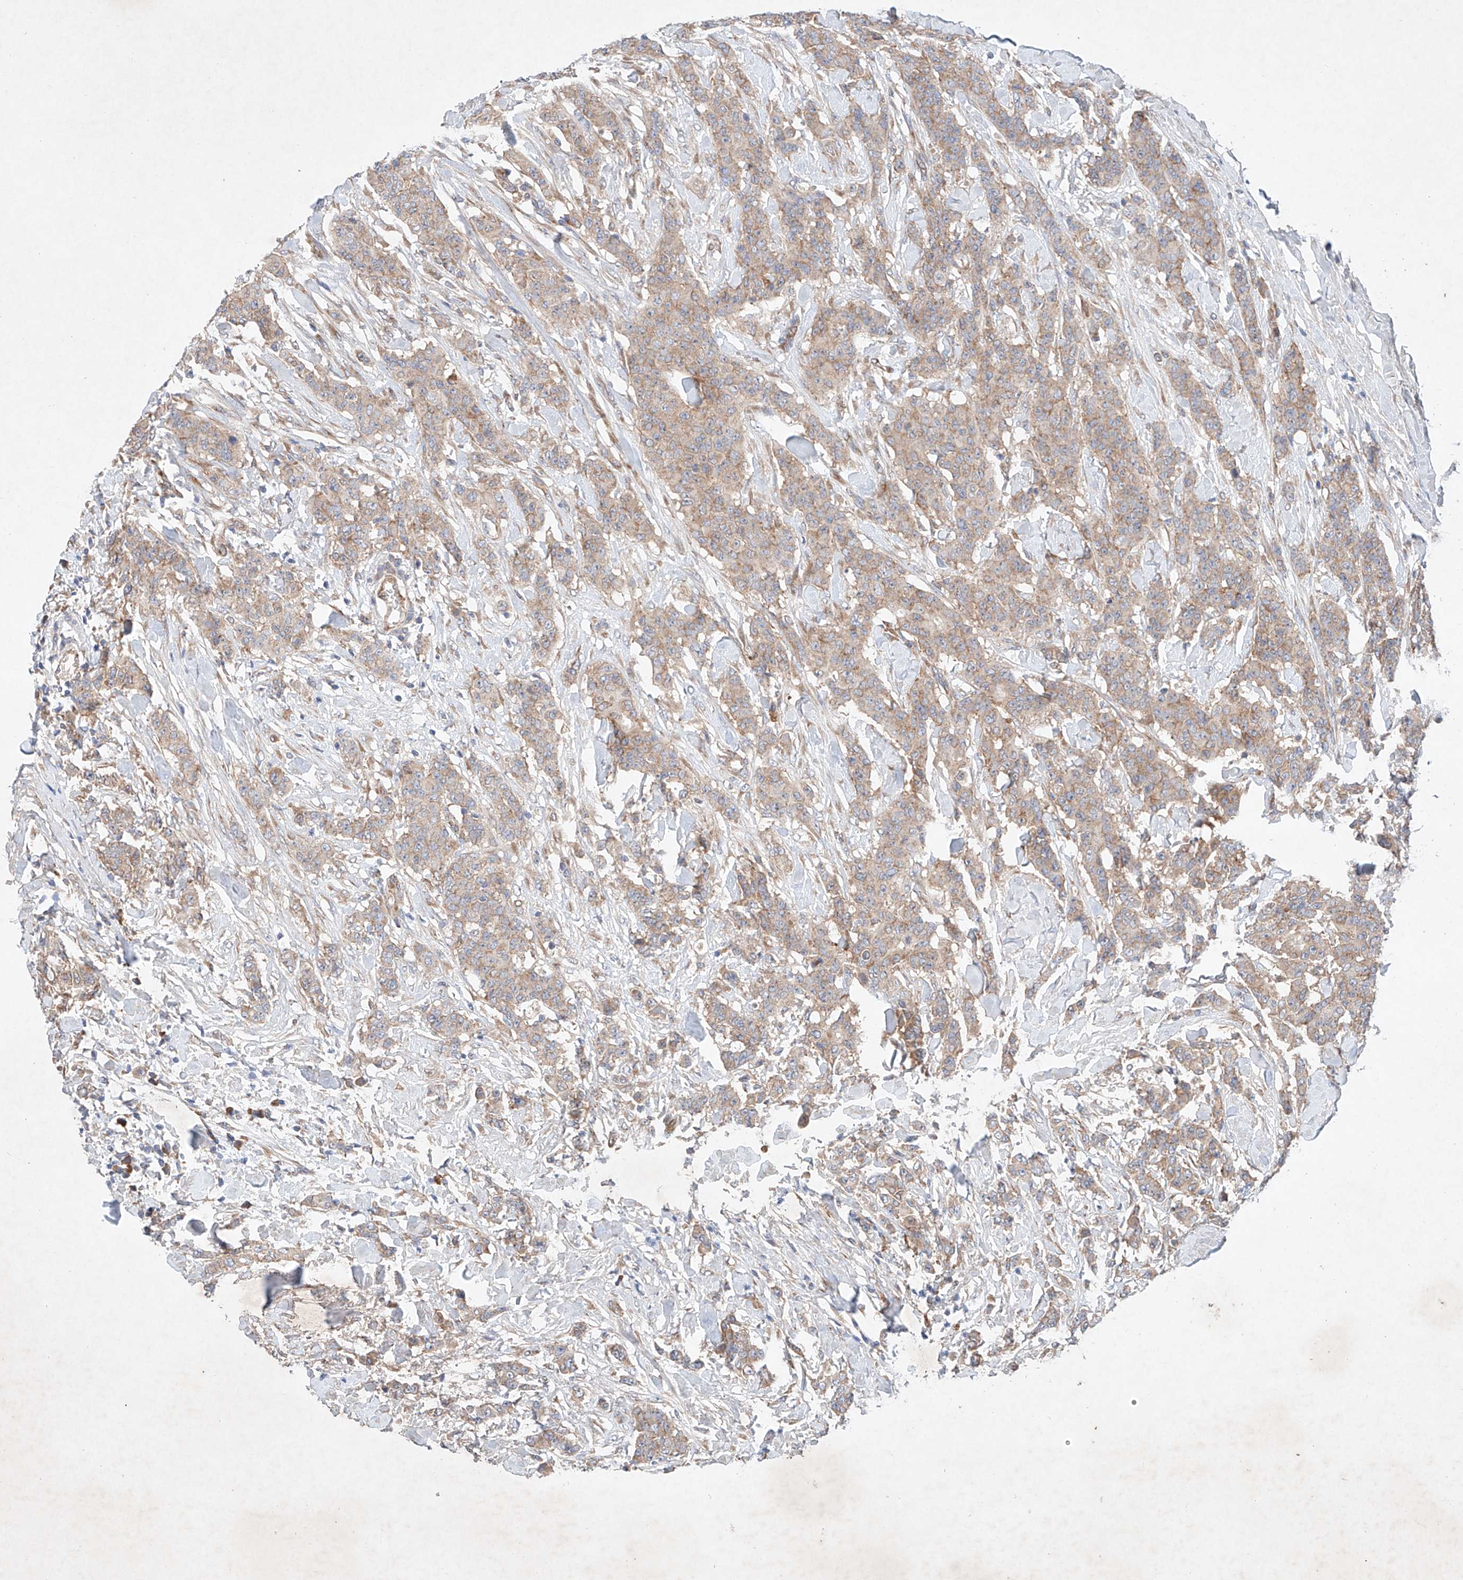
{"staining": {"intensity": "weak", "quantity": ">75%", "location": "cytoplasmic/membranous"}, "tissue": "breast cancer", "cell_type": "Tumor cells", "image_type": "cancer", "snomed": [{"axis": "morphology", "description": "Duct carcinoma"}, {"axis": "topography", "description": "Breast"}], "caption": "Immunohistochemical staining of breast invasive ductal carcinoma shows low levels of weak cytoplasmic/membranous expression in about >75% of tumor cells.", "gene": "FASTK", "patient": {"sex": "female", "age": 40}}